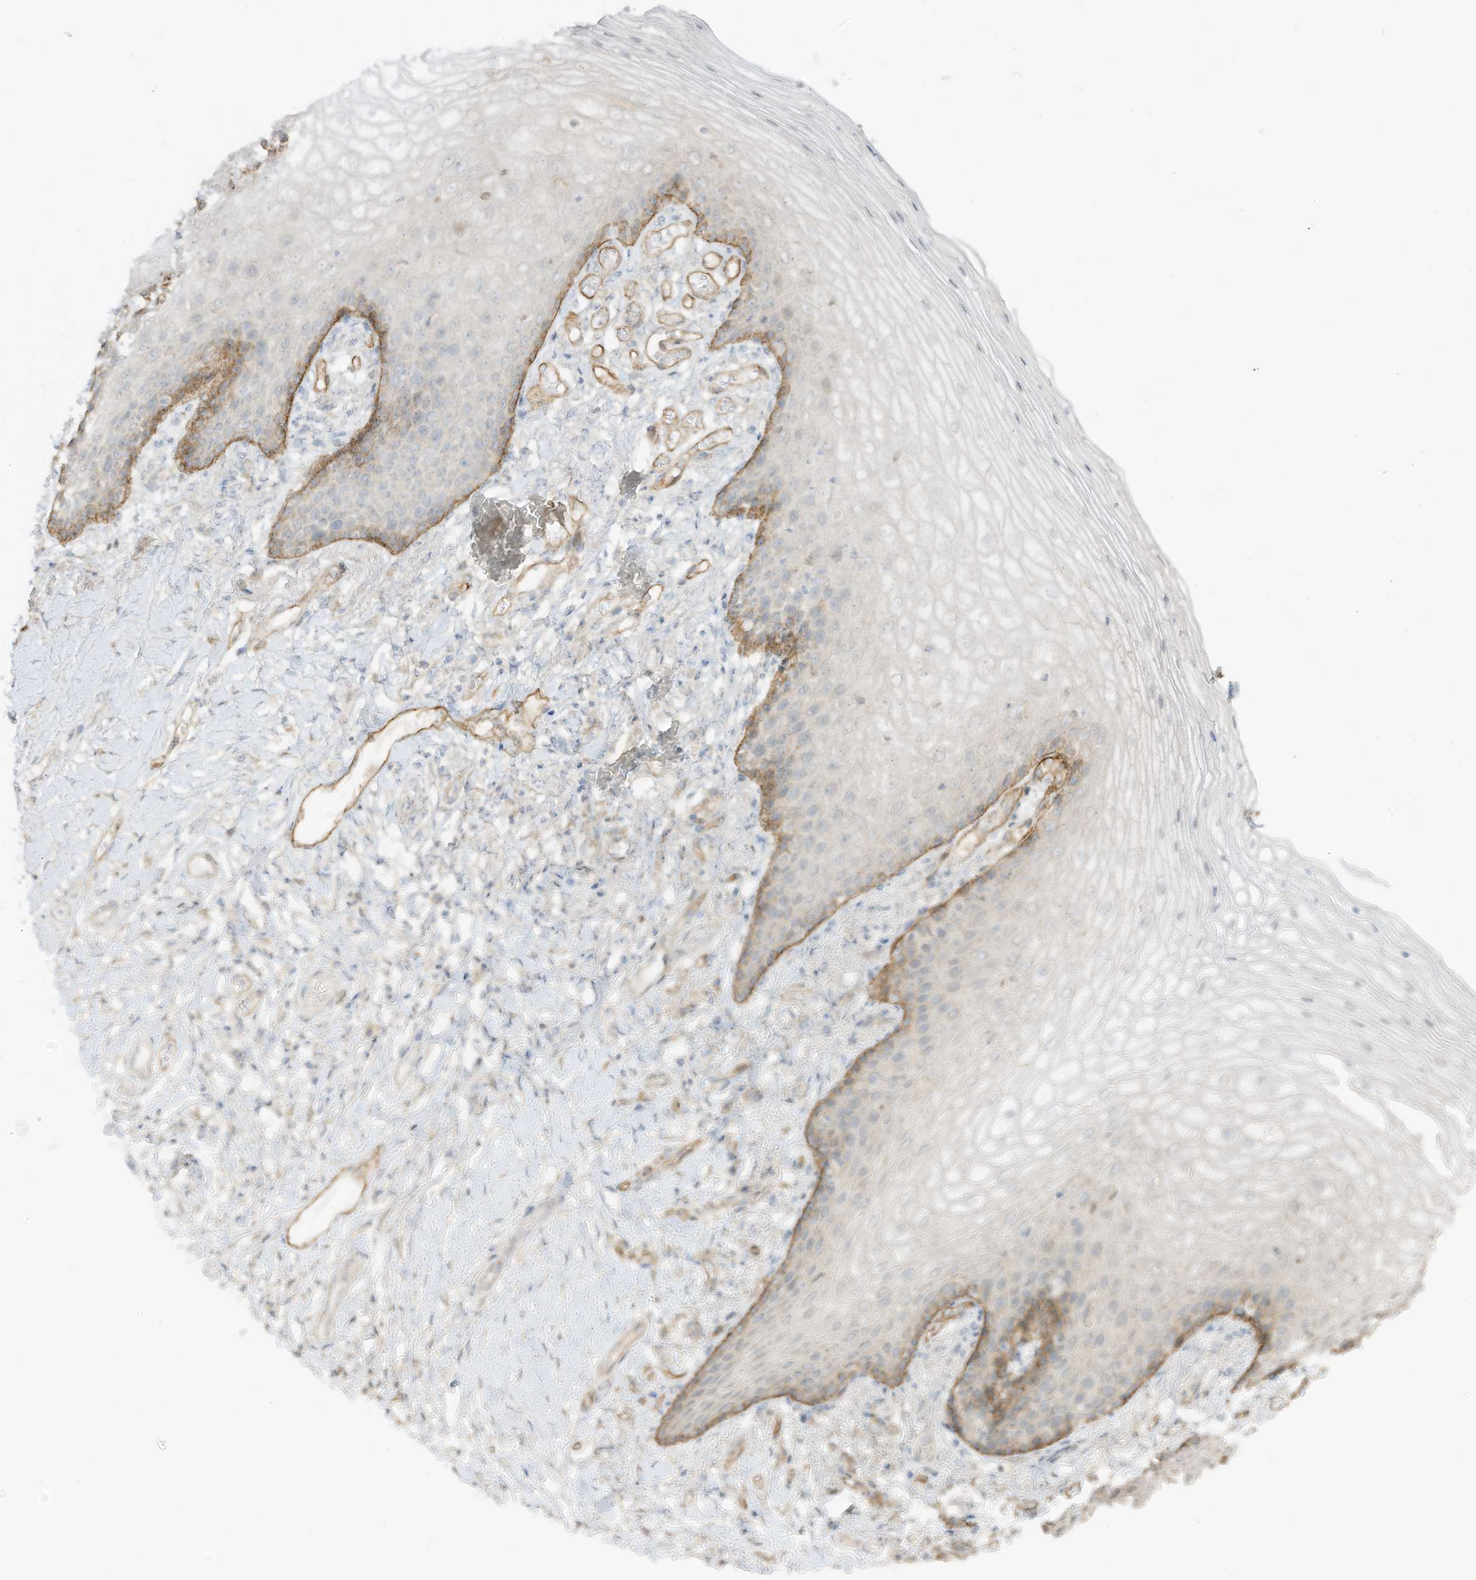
{"staining": {"intensity": "moderate", "quantity": "<25%", "location": "cytoplasmic/membranous"}, "tissue": "vagina", "cell_type": "Squamous epithelial cells", "image_type": "normal", "snomed": [{"axis": "morphology", "description": "Normal tissue, NOS"}, {"axis": "topography", "description": "Vagina"}], "caption": "Immunohistochemical staining of unremarkable vagina reveals <25% levels of moderate cytoplasmic/membranous protein expression in approximately <25% of squamous epithelial cells. The protein of interest is stained brown, and the nuclei are stained in blue (DAB IHC with brightfield microscopy, high magnification).", "gene": "C11orf87", "patient": {"sex": "female", "age": 60}}